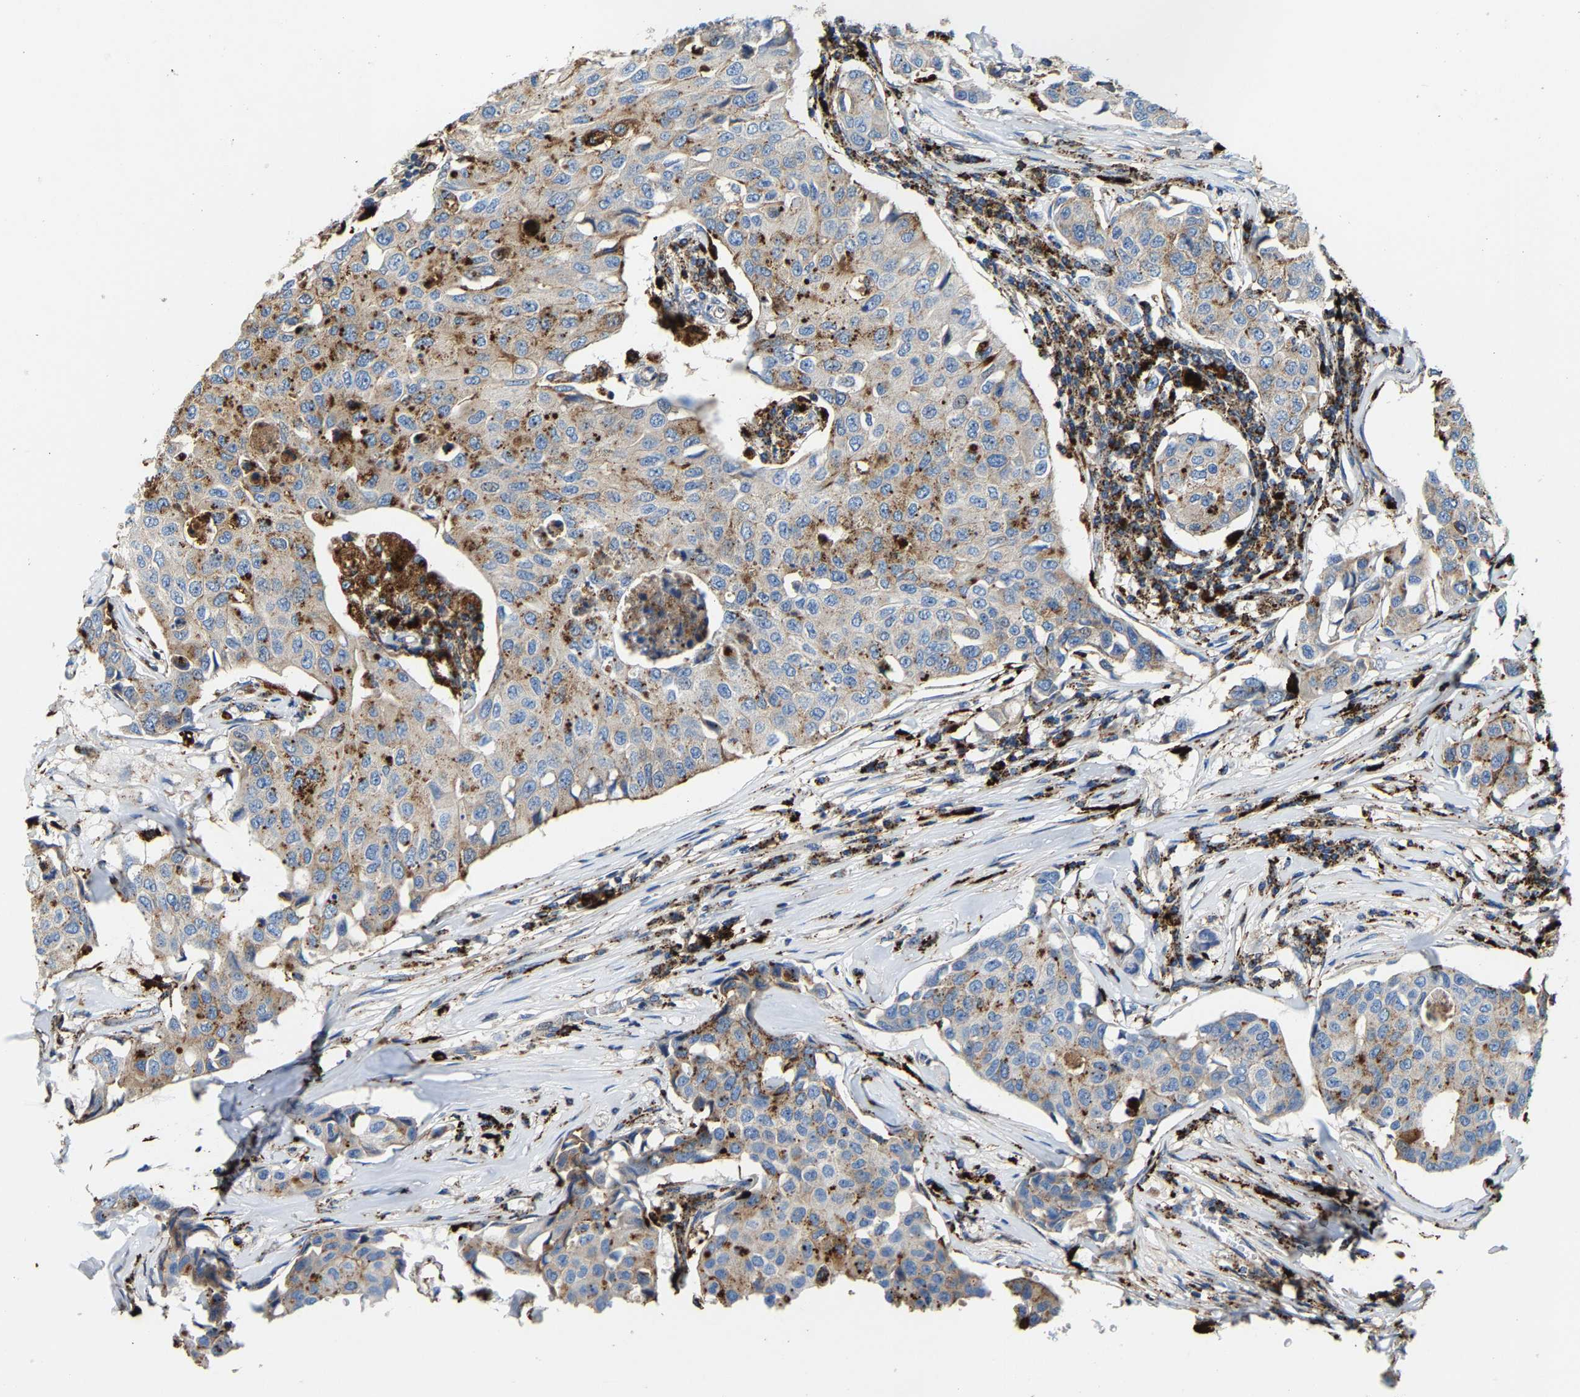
{"staining": {"intensity": "moderate", "quantity": "<25%", "location": "cytoplasmic/membranous"}, "tissue": "breast cancer", "cell_type": "Tumor cells", "image_type": "cancer", "snomed": [{"axis": "morphology", "description": "Duct carcinoma"}, {"axis": "topography", "description": "Breast"}], "caption": "The photomicrograph reveals immunohistochemical staining of invasive ductal carcinoma (breast). There is moderate cytoplasmic/membranous staining is appreciated in about <25% of tumor cells.", "gene": "DPP7", "patient": {"sex": "female", "age": 80}}